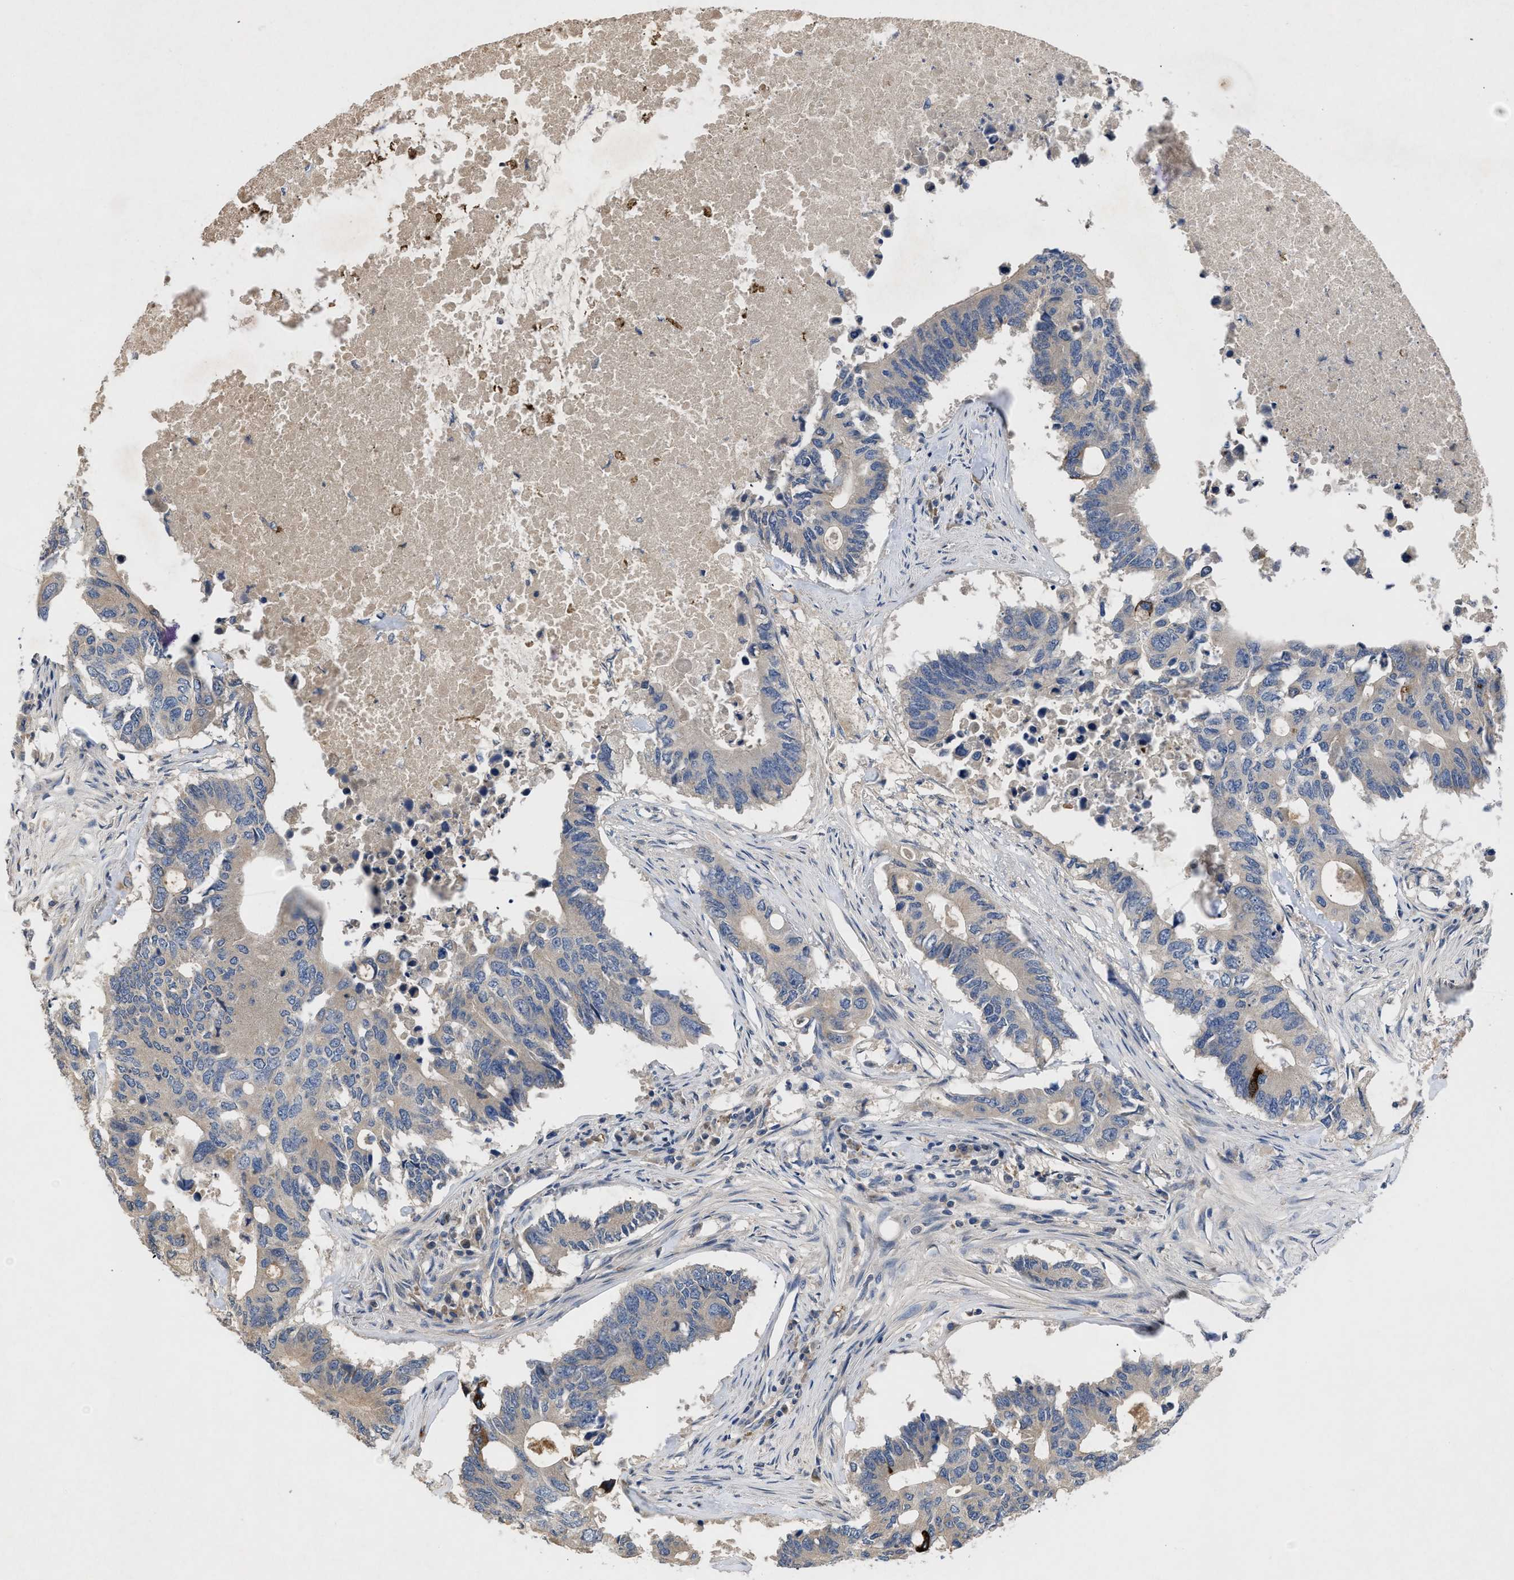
{"staining": {"intensity": "moderate", "quantity": "<25%", "location": "cytoplasmic/membranous"}, "tissue": "colorectal cancer", "cell_type": "Tumor cells", "image_type": "cancer", "snomed": [{"axis": "morphology", "description": "Adenocarcinoma, NOS"}, {"axis": "topography", "description": "Colon"}], "caption": "Immunohistochemistry (IHC) (DAB (3,3'-diaminobenzidine)) staining of colorectal adenocarcinoma demonstrates moderate cytoplasmic/membranous protein staining in approximately <25% of tumor cells. (DAB (3,3'-diaminobenzidine) IHC, brown staining for protein, blue staining for nuclei).", "gene": "VPS4A", "patient": {"sex": "male", "age": 71}}